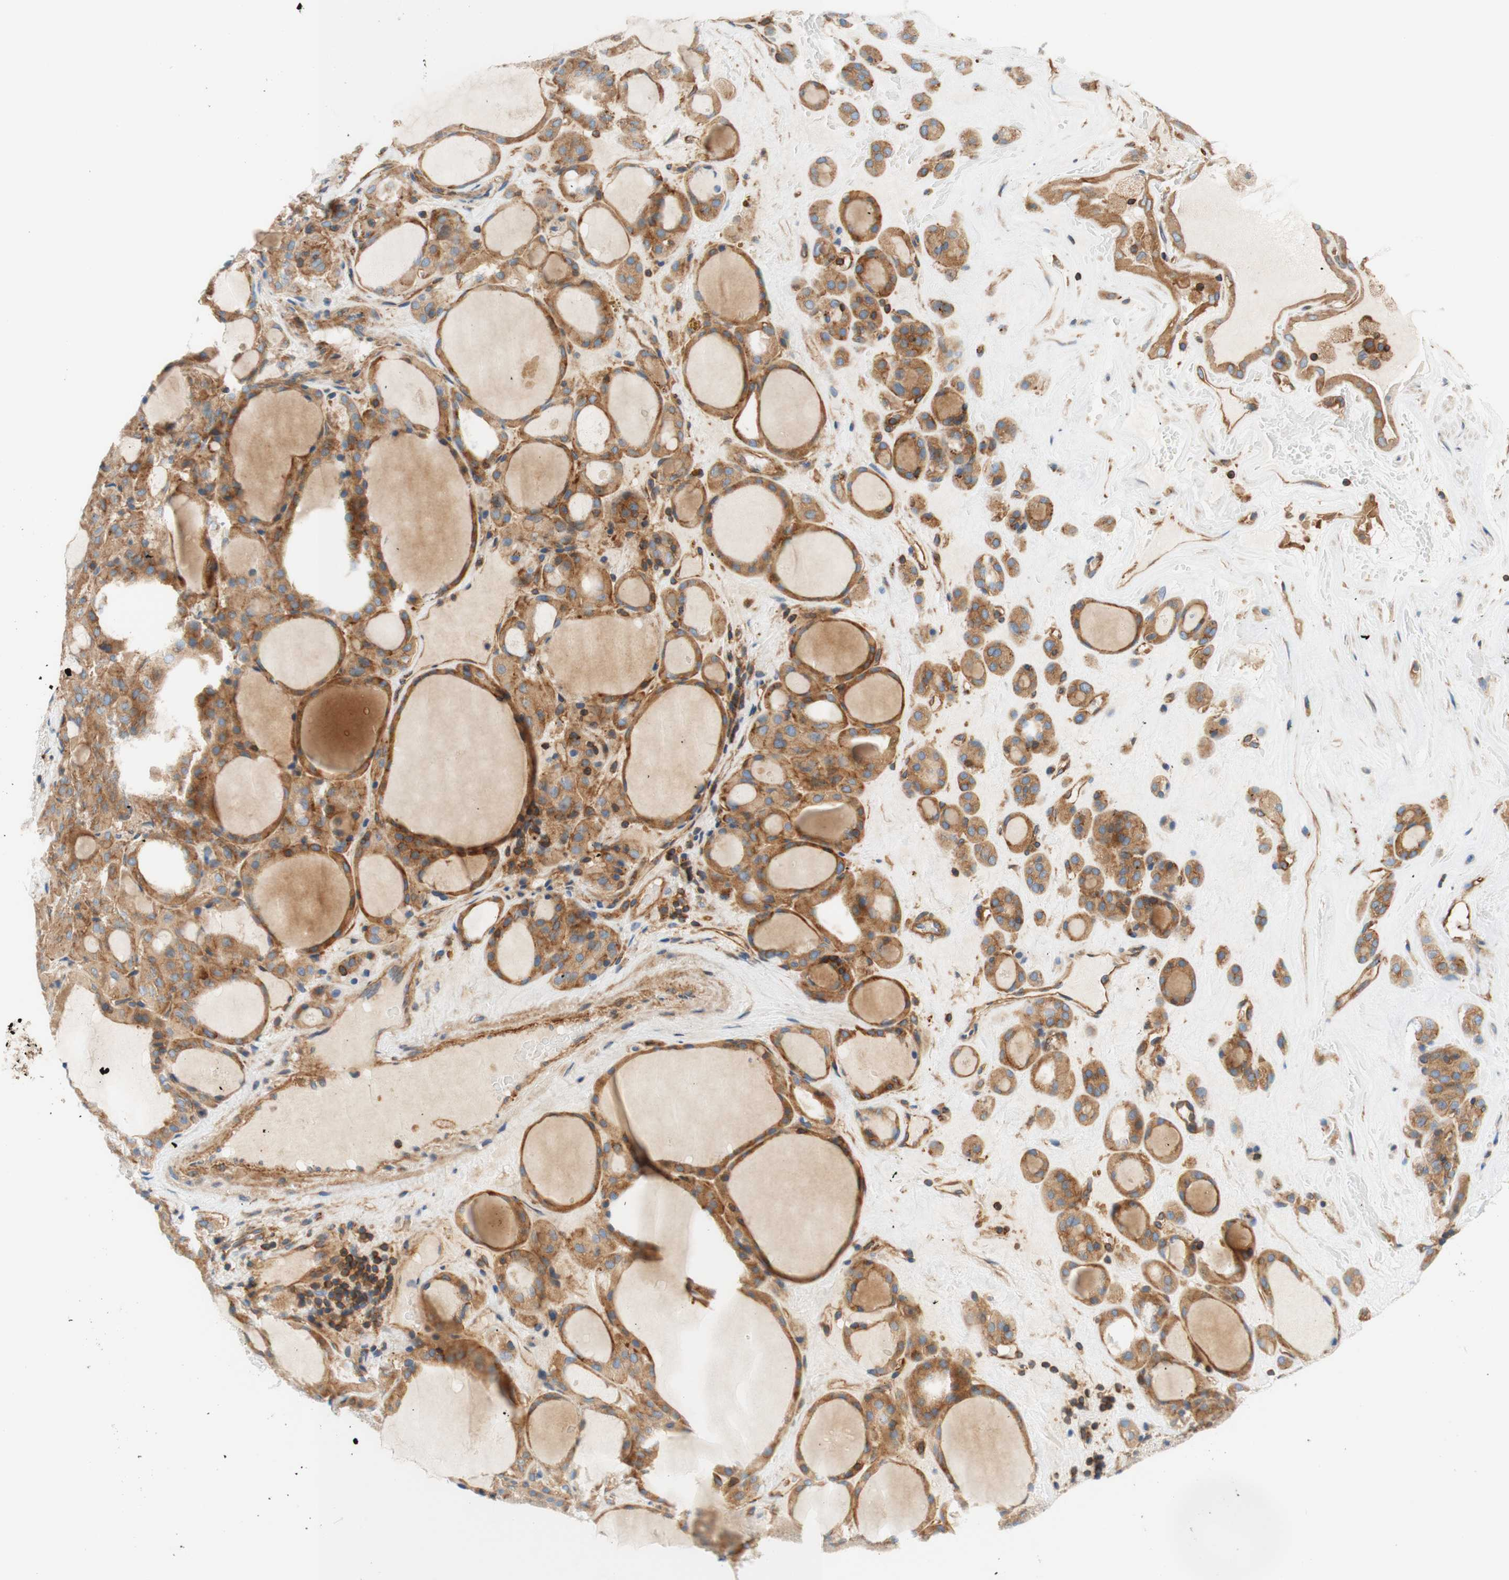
{"staining": {"intensity": "moderate", "quantity": ">75%", "location": "cytoplasmic/membranous"}, "tissue": "thyroid gland", "cell_type": "Glandular cells", "image_type": "normal", "snomed": [{"axis": "morphology", "description": "Normal tissue, NOS"}, {"axis": "morphology", "description": "Carcinoma, NOS"}, {"axis": "topography", "description": "Thyroid gland"}], "caption": "High-magnification brightfield microscopy of benign thyroid gland stained with DAB (3,3'-diaminobenzidine) (brown) and counterstained with hematoxylin (blue). glandular cells exhibit moderate cytoplasmic/membranous staining is seen in approximately>75% of cells.", "gene": "VPS26A", "patient": {"sex": "female", "age": 86}}